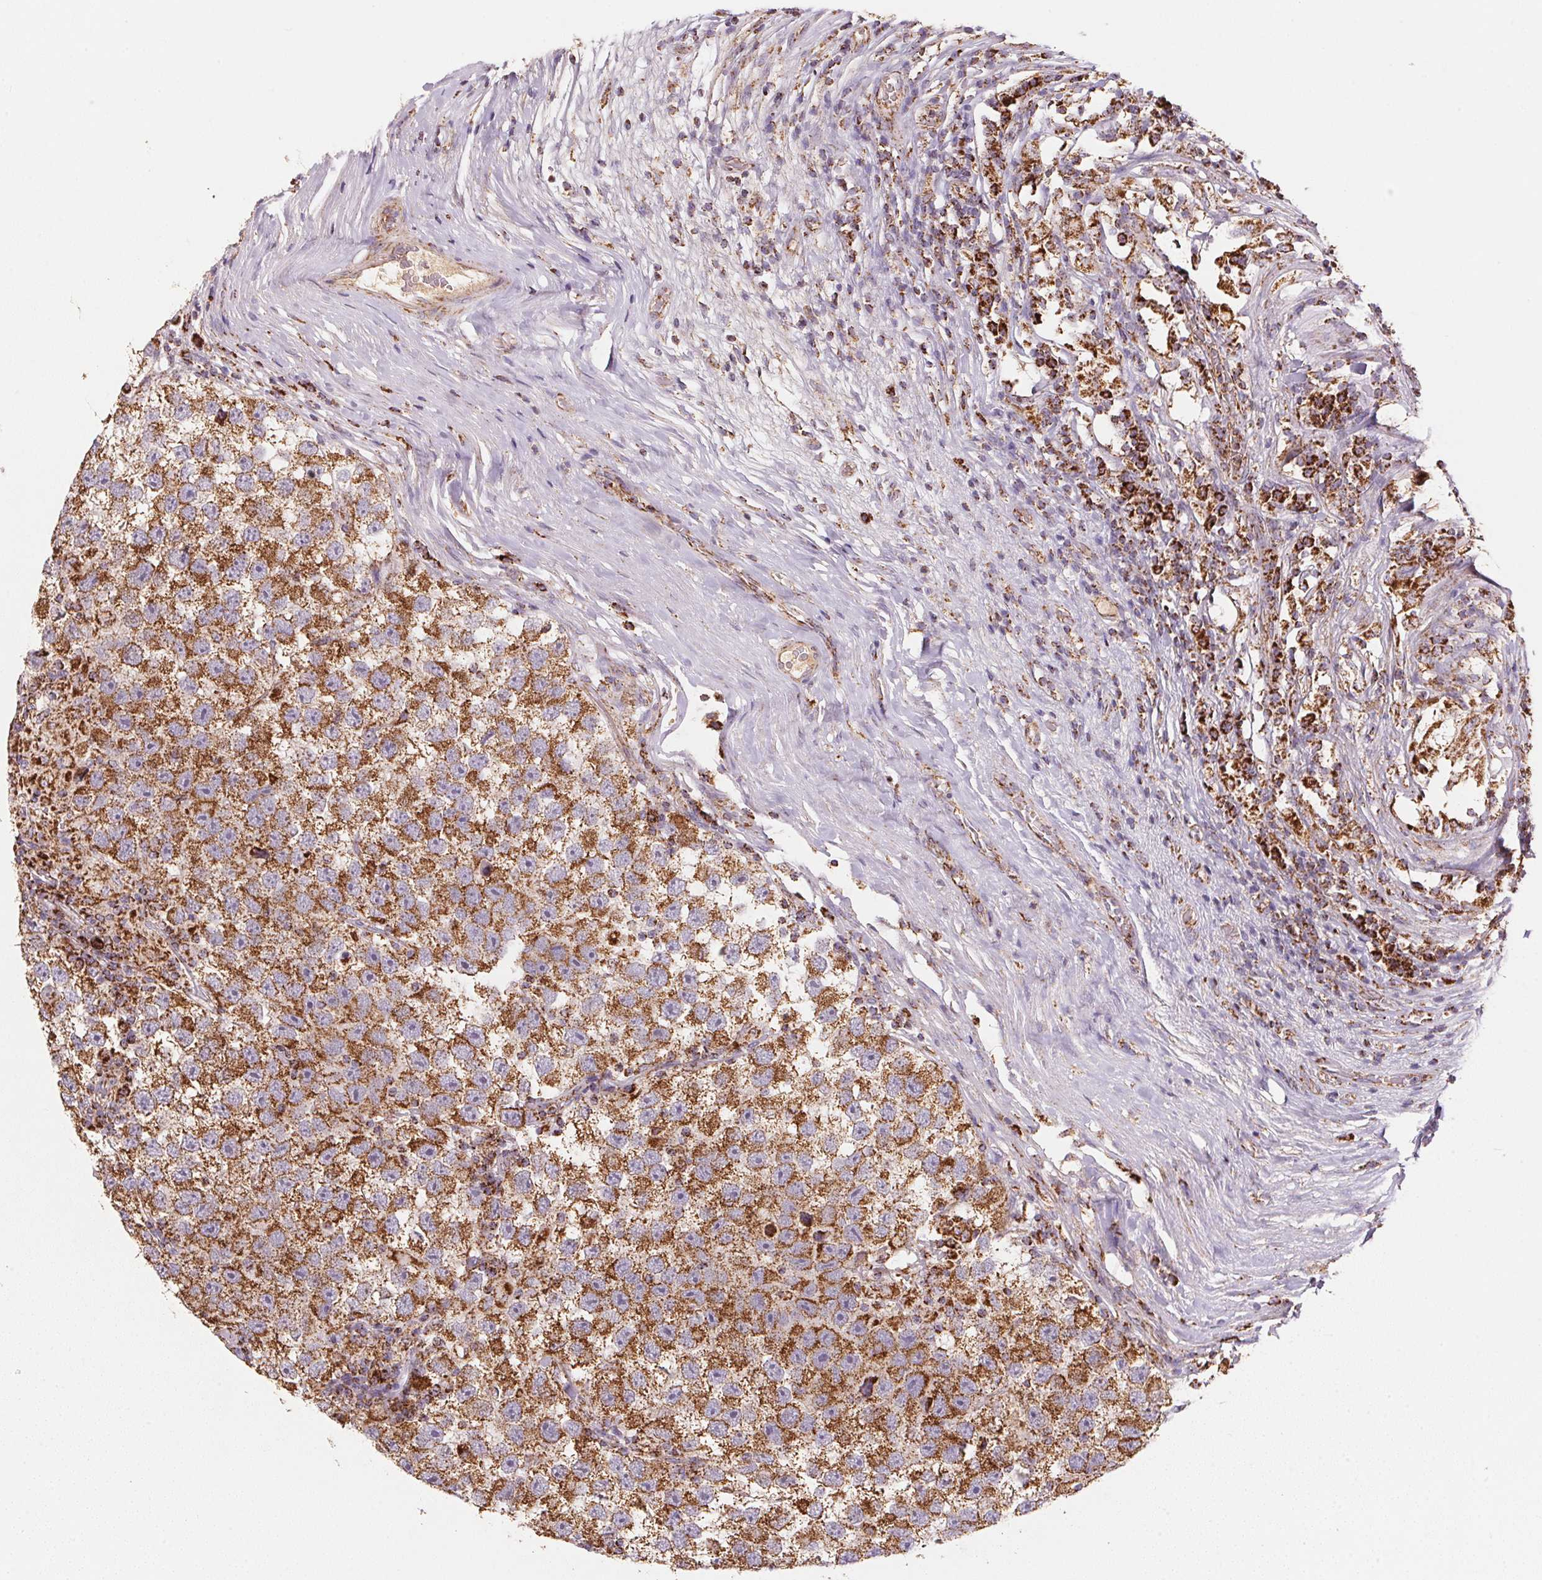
{"staining": {"intensity": "strong", "quantity": ">75%", "location": "cytoplasmic/membranous"}, "tissue": "testis cancer", "cell_type": "Tumor cells", "image_type": "cancer", "snomed": [{"axis": "morphology", "description": "Seminoma, NOS"}, {"axis": "topography", "description": "Testis"}], "caption": "The image exhibits staining of testis cancer (seminoma), revealing strong cytoplasmic/membranous protein staining (brown color) within tumor cells.", "gene": "NDUFS2", "patient": {"sex": "male", "age": 26}}